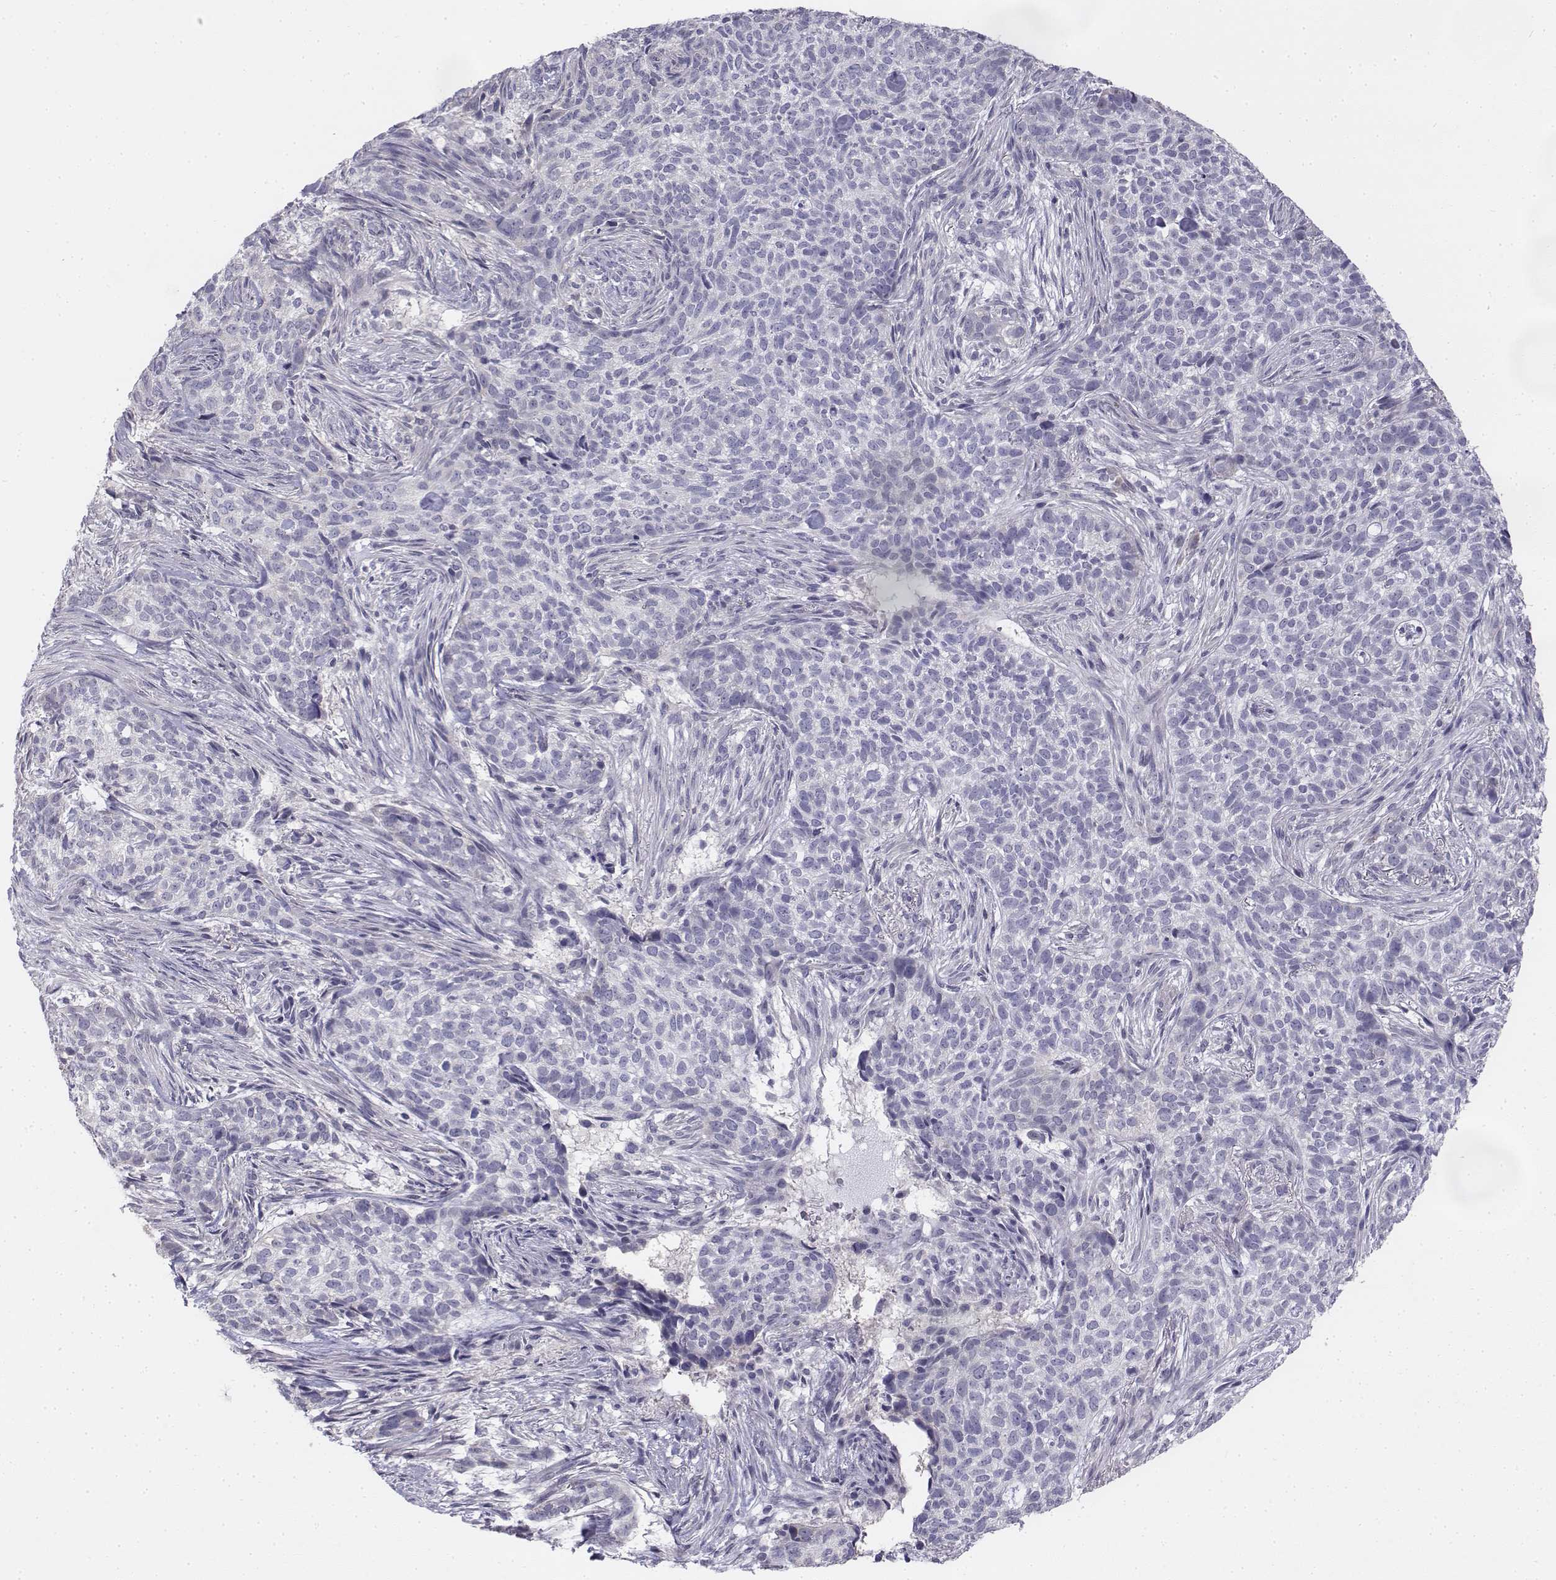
{"staining": {"intensity": "negative", "quantity": "none", "location": "none"}, "tissue": "skin cancer", "cell_type": "Tumor cells", "image_type": "cancer", "snomed": [{"axis": "morphology", "description": "Basal cell carcinoma"}, {"axis": "topography", "description": "Skin"}], "caption": "Immunohistochemistry (IHC) histopathology image of skin basal cell carcinoma stained for a protein (brown), which exhibits no positivity in tumor cells.", "gene": "PENK", "patient": {"sex": "female", "age": 69}}